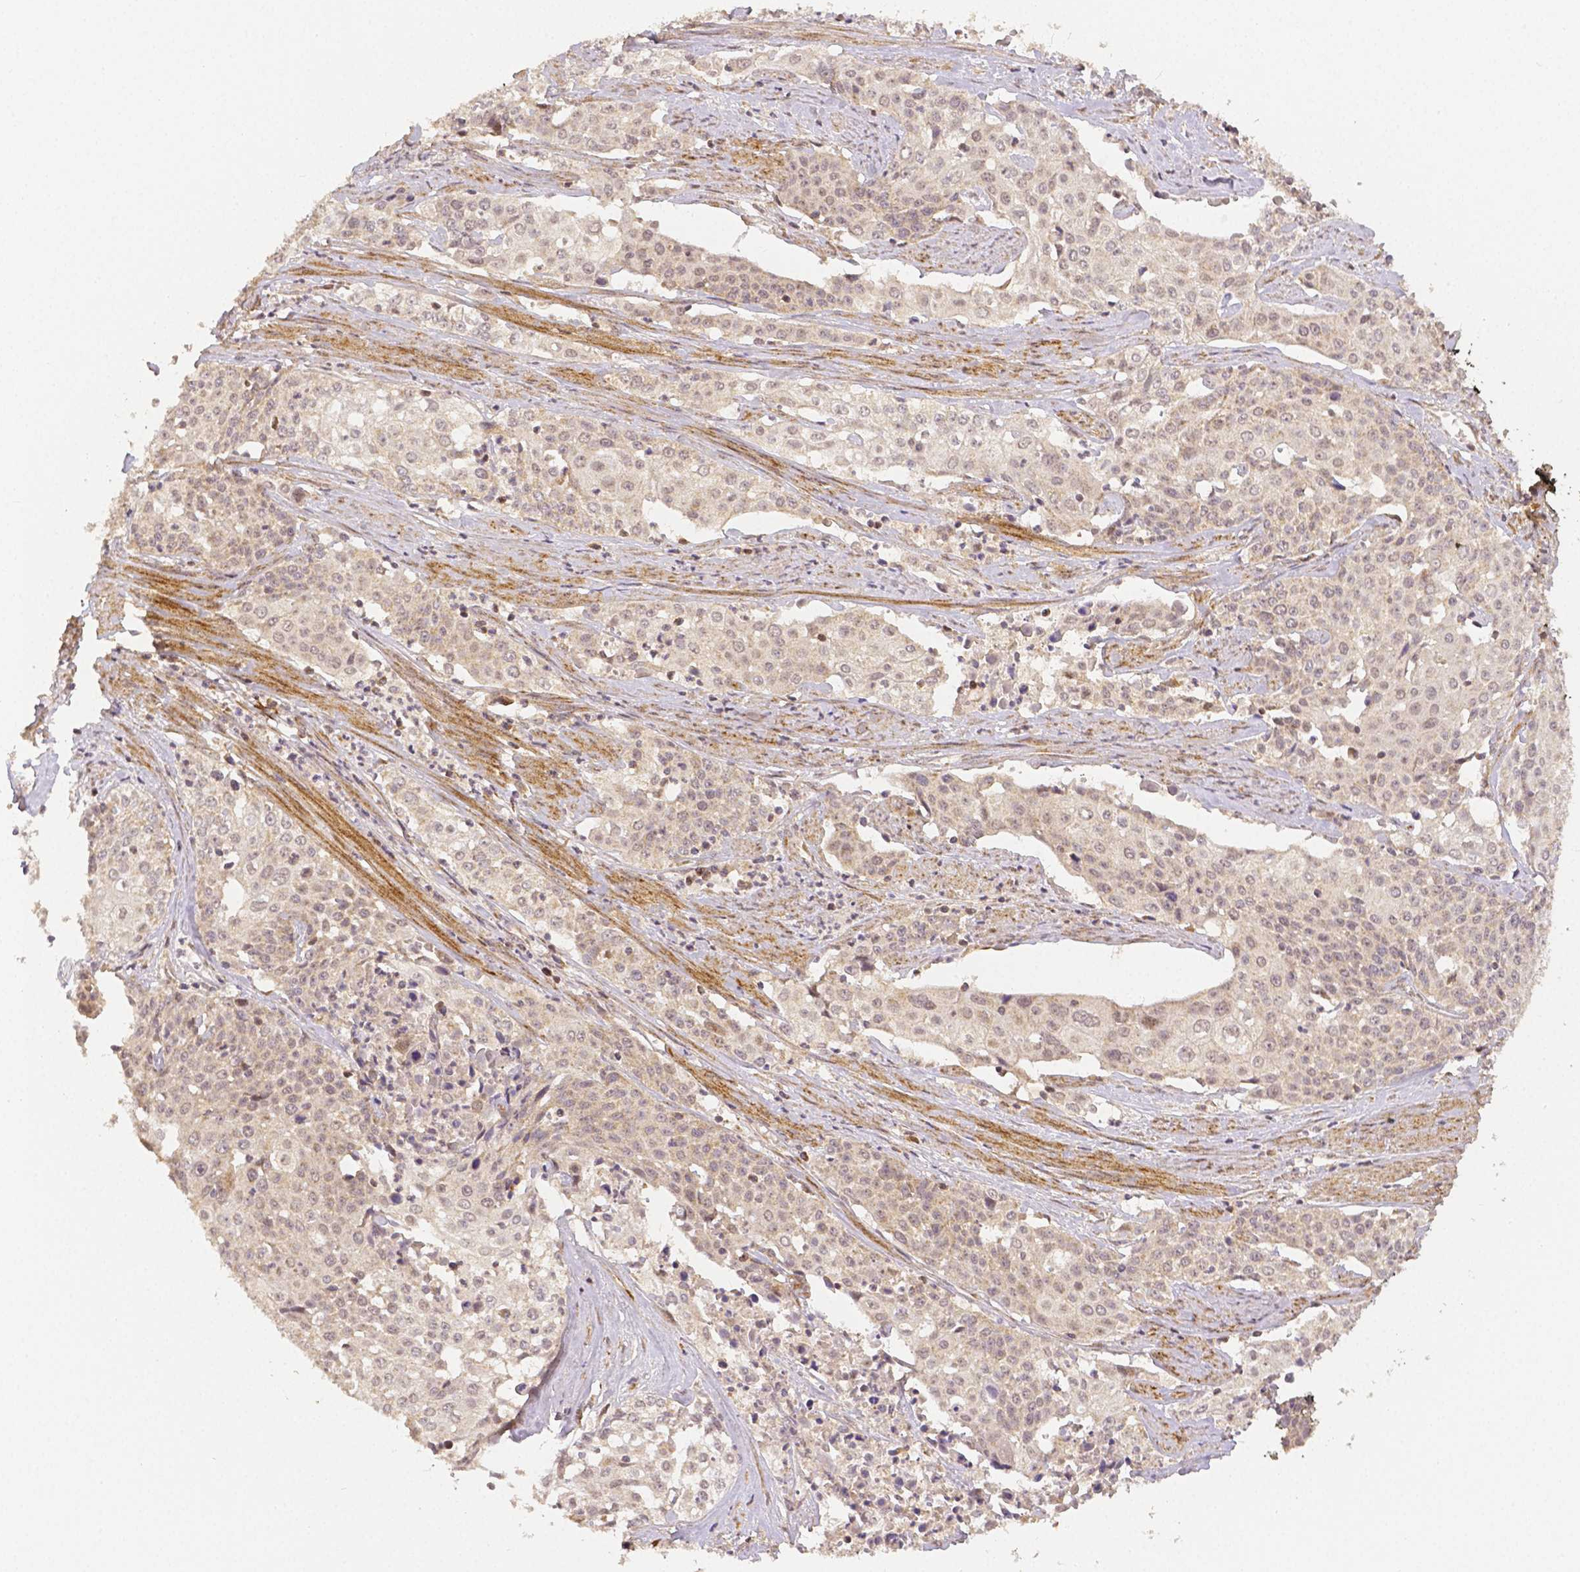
{"staining": {"intensity": "weak", "quantity": ">75%", "location": "cytoplasmic/membranous,nuclear"}, "tissue": "cervical cancer", "cell_type": "Tumor cells", "image_type": "cancer", "snomed": [{"axis": "morphology", "description": "Squamous cell carcinoma, NOS"}, {"axis": "topography", "description": "Cervix"}], "caption": "A brown stain labels weak cytoplasmic/membranous and nuclear positivity of a protein in human squamous cell carcinoma (cervical) tumor cells.", "gene": "RHOT1", "patient": {"sex": "female", "age": 39}}